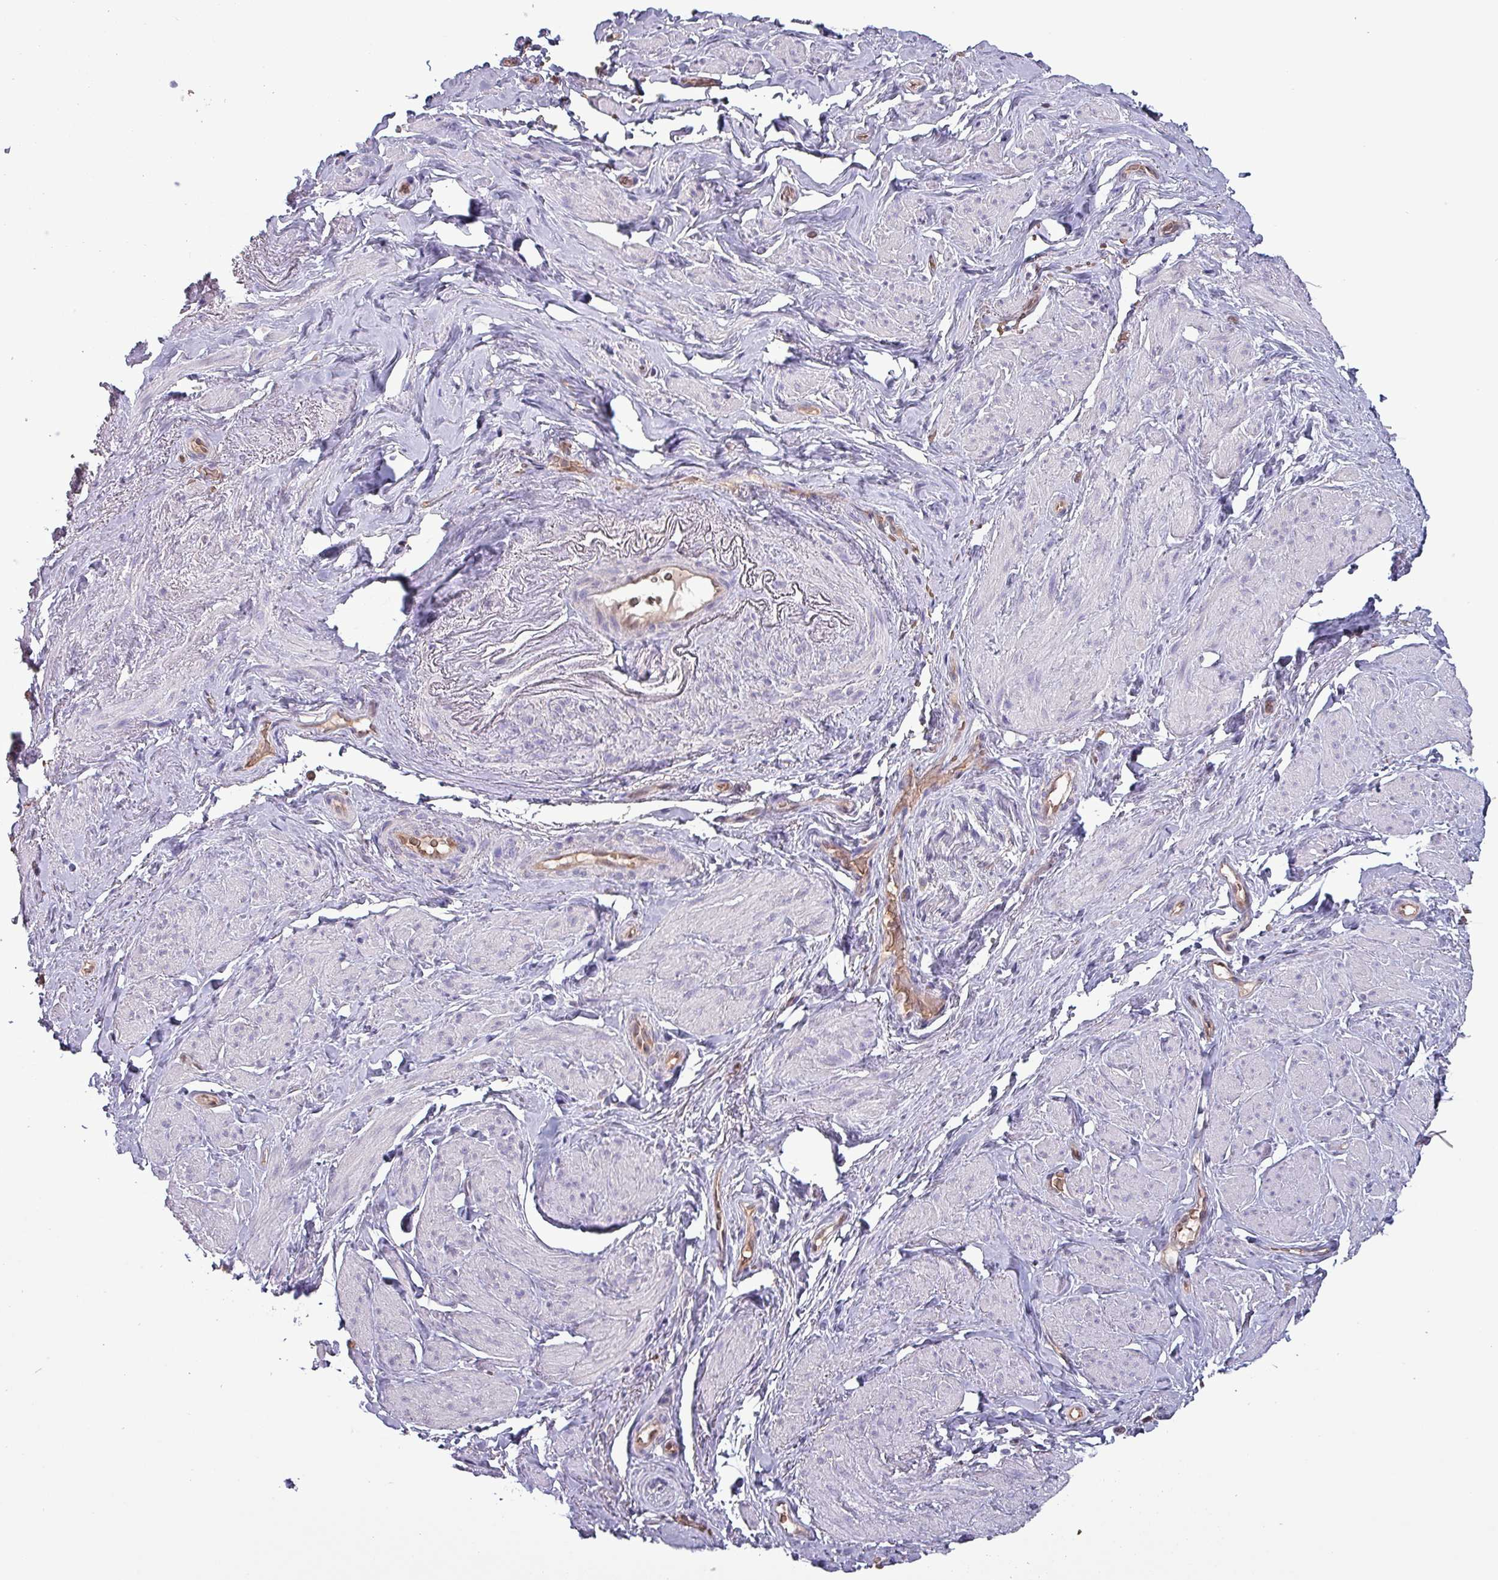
{"staining": {"intensity": "negative", "quantity": "none", "location": "none"}, "tissue": "smooth muscle", "cell_type": "Smooth muscle cells", "image_type": "normal", "snomed": [{"axis": "morphology", "description": "Normal tissue, NOS"}, {"axis": "topography", "description": "Smooth muscle"}, {"axis": "topography", "description": "Peripheral nerve tissue"}], "caption": "Smooth muscle cells show no significant protein positivity in benign smooth muscle. The staining is performed using DAB (3,3'-diaminobenzidine) brown chromogen with nuclei counter-stained in using hematoxylin.", "gene": "PSMB8", "patient": {"sex": "male", "age": 69}}